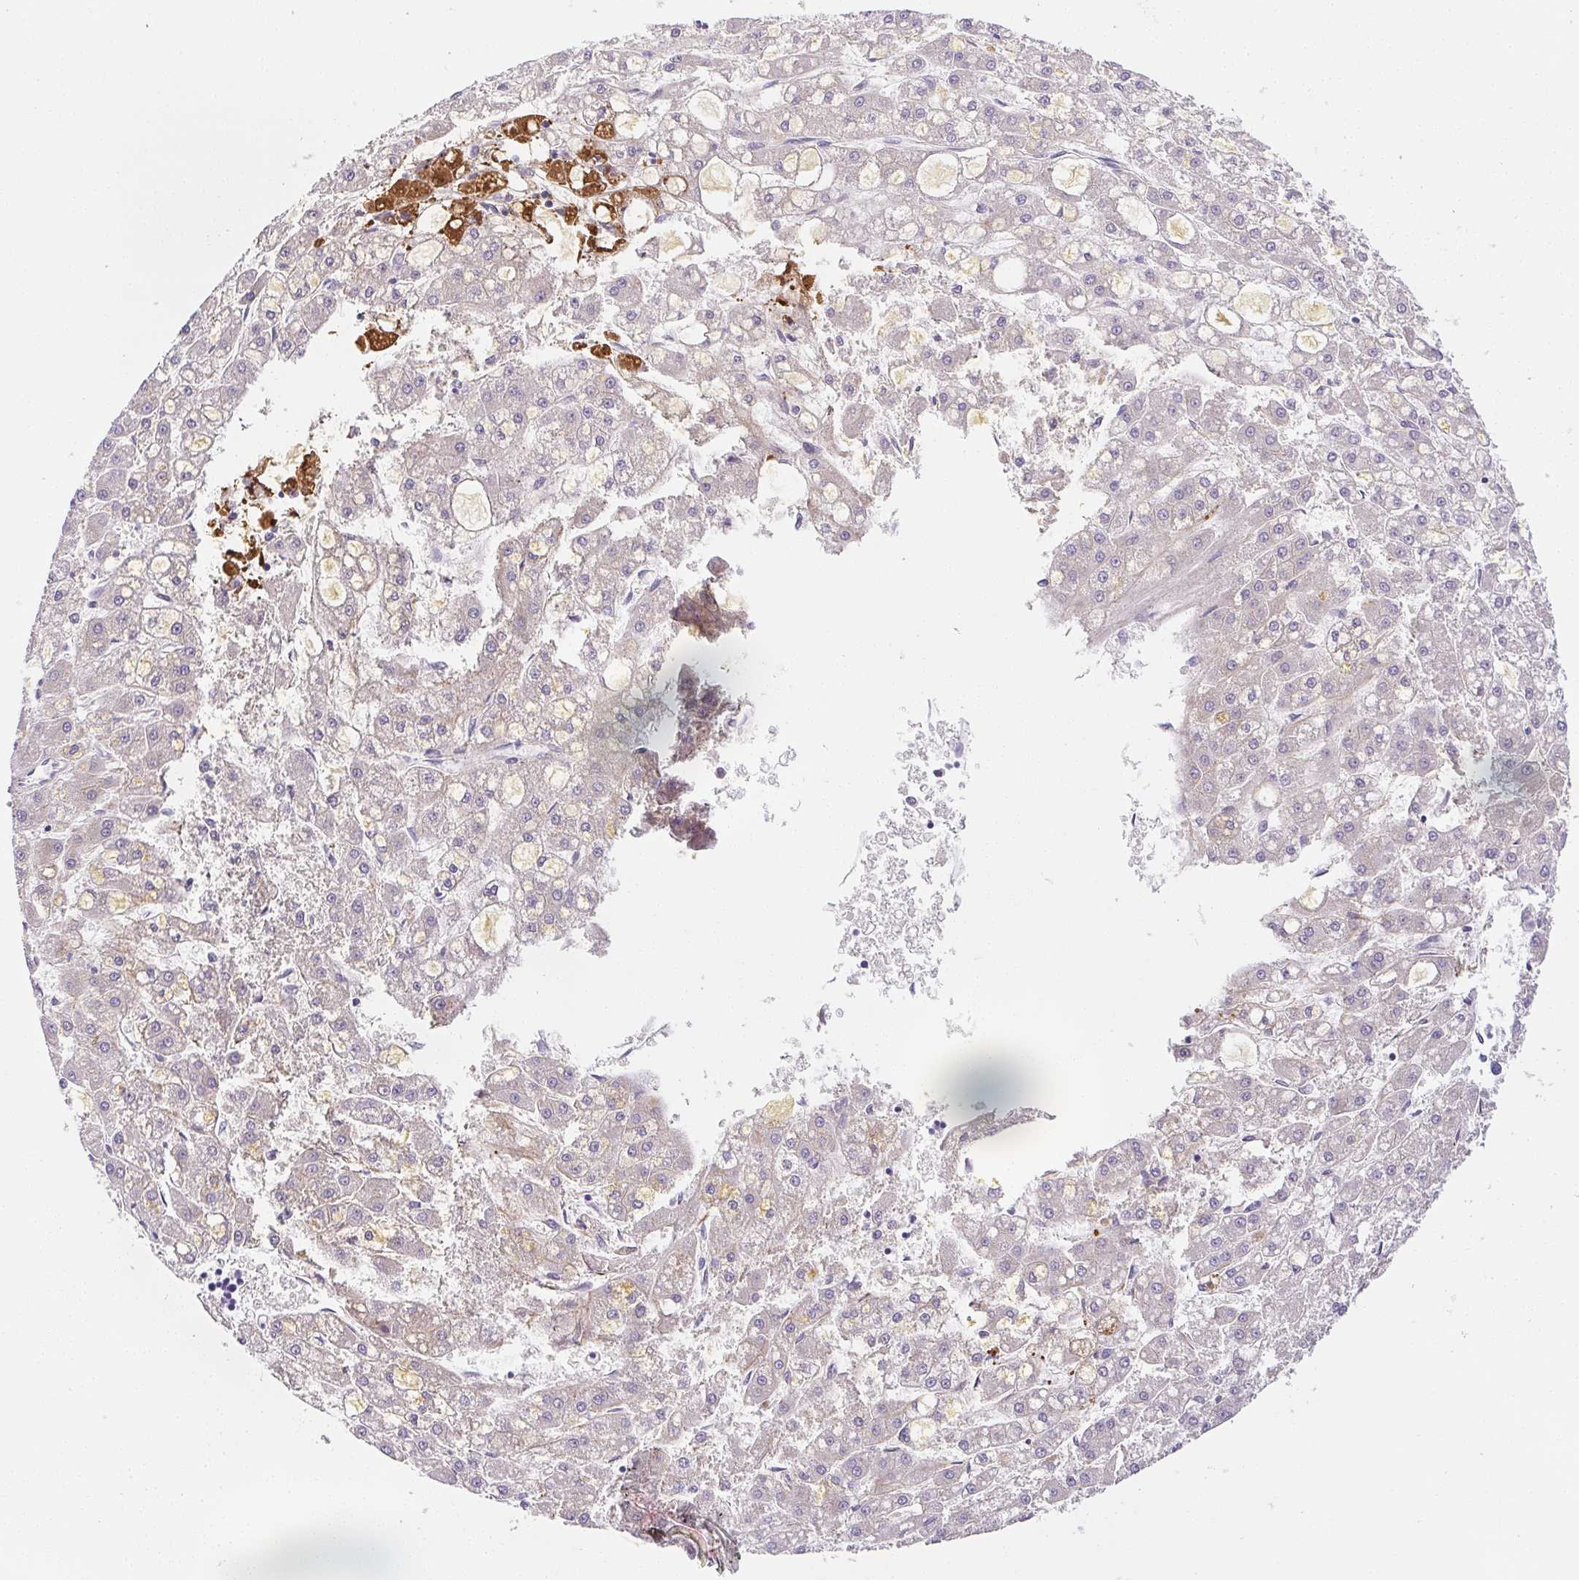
{"staining": {"intensity": "negative", "quantity": "none", "location": "none"}, "tissue": "liver cancer", "cell_type": "Tumor cells", "image_type": "cancer", "snomed": [{"axis": "morphology", "description": "Carcinoma, Hepatocellular, NOS"}, {"axis": "topography", "description": "Liver"}], "caption": "Tumor cells show no significant protein positivity in liver hepatocellular carcinoma.", "gene": "VTN", "patient": {"sex": "male", "age": 67}}